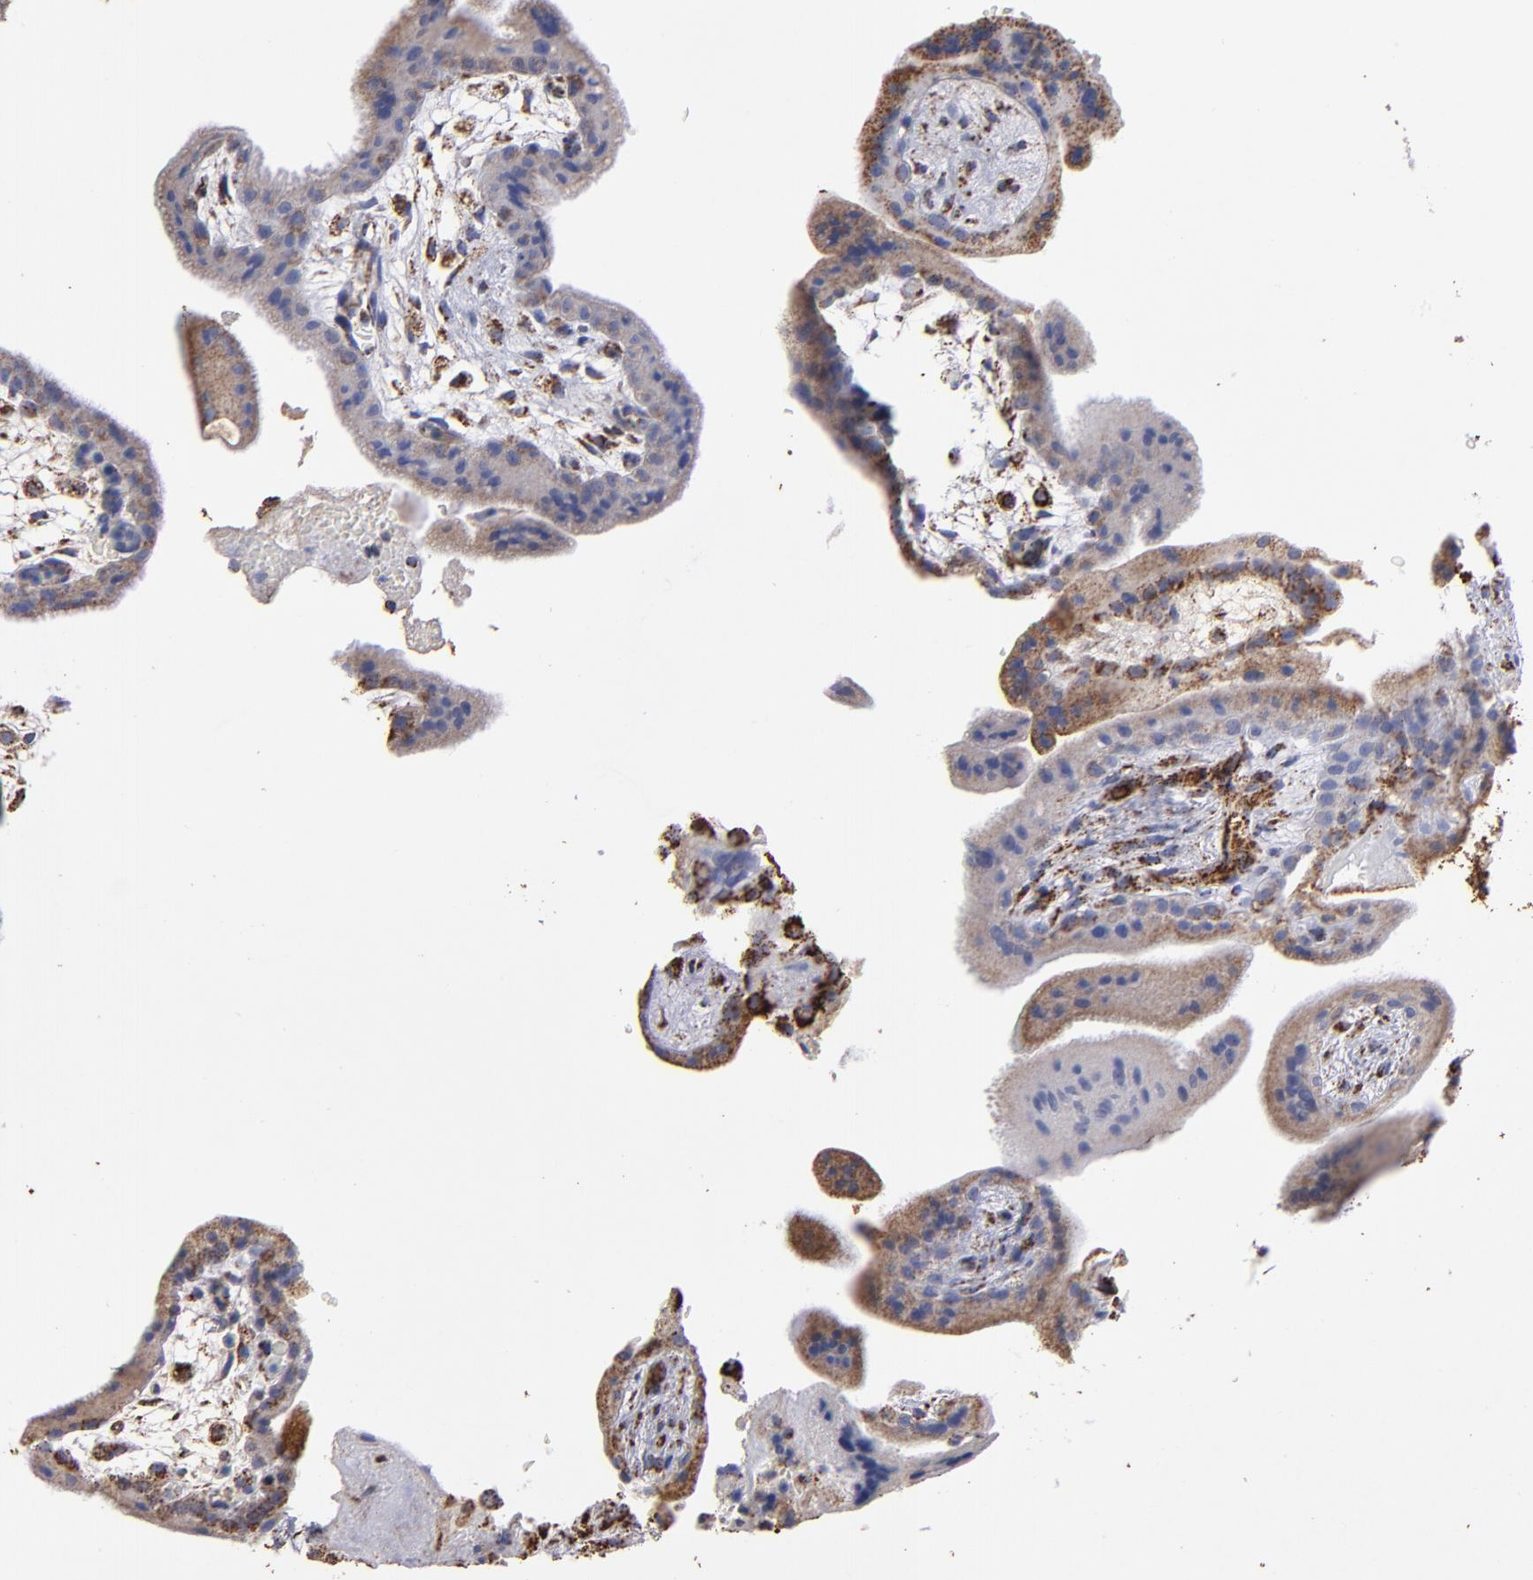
{"staining": {"intensity": "moderate", "quantity": ">75%", "location": "cytoplasmic/membranous"}, "tissue": "placenta", "cell_type": "Trophoblastic cells", "image_type": "normal", "snomed": [{"axis": "morphology", "description": "Normal tissue, NOS"}, {"axis": "topography", "description": "Placenta"}], "caption": "Placenta stained with immunohistochemistry (IHC) reveals moderate cytoplasmic/membranous expression in about >75% of trophoblastic cells. (Stains: DAB in brown, nuclei in blue, Microscopy: brightfield microscopy at high magnification).", "gene": "SOD2", "patient": {"sex": "female", "age": 35}}